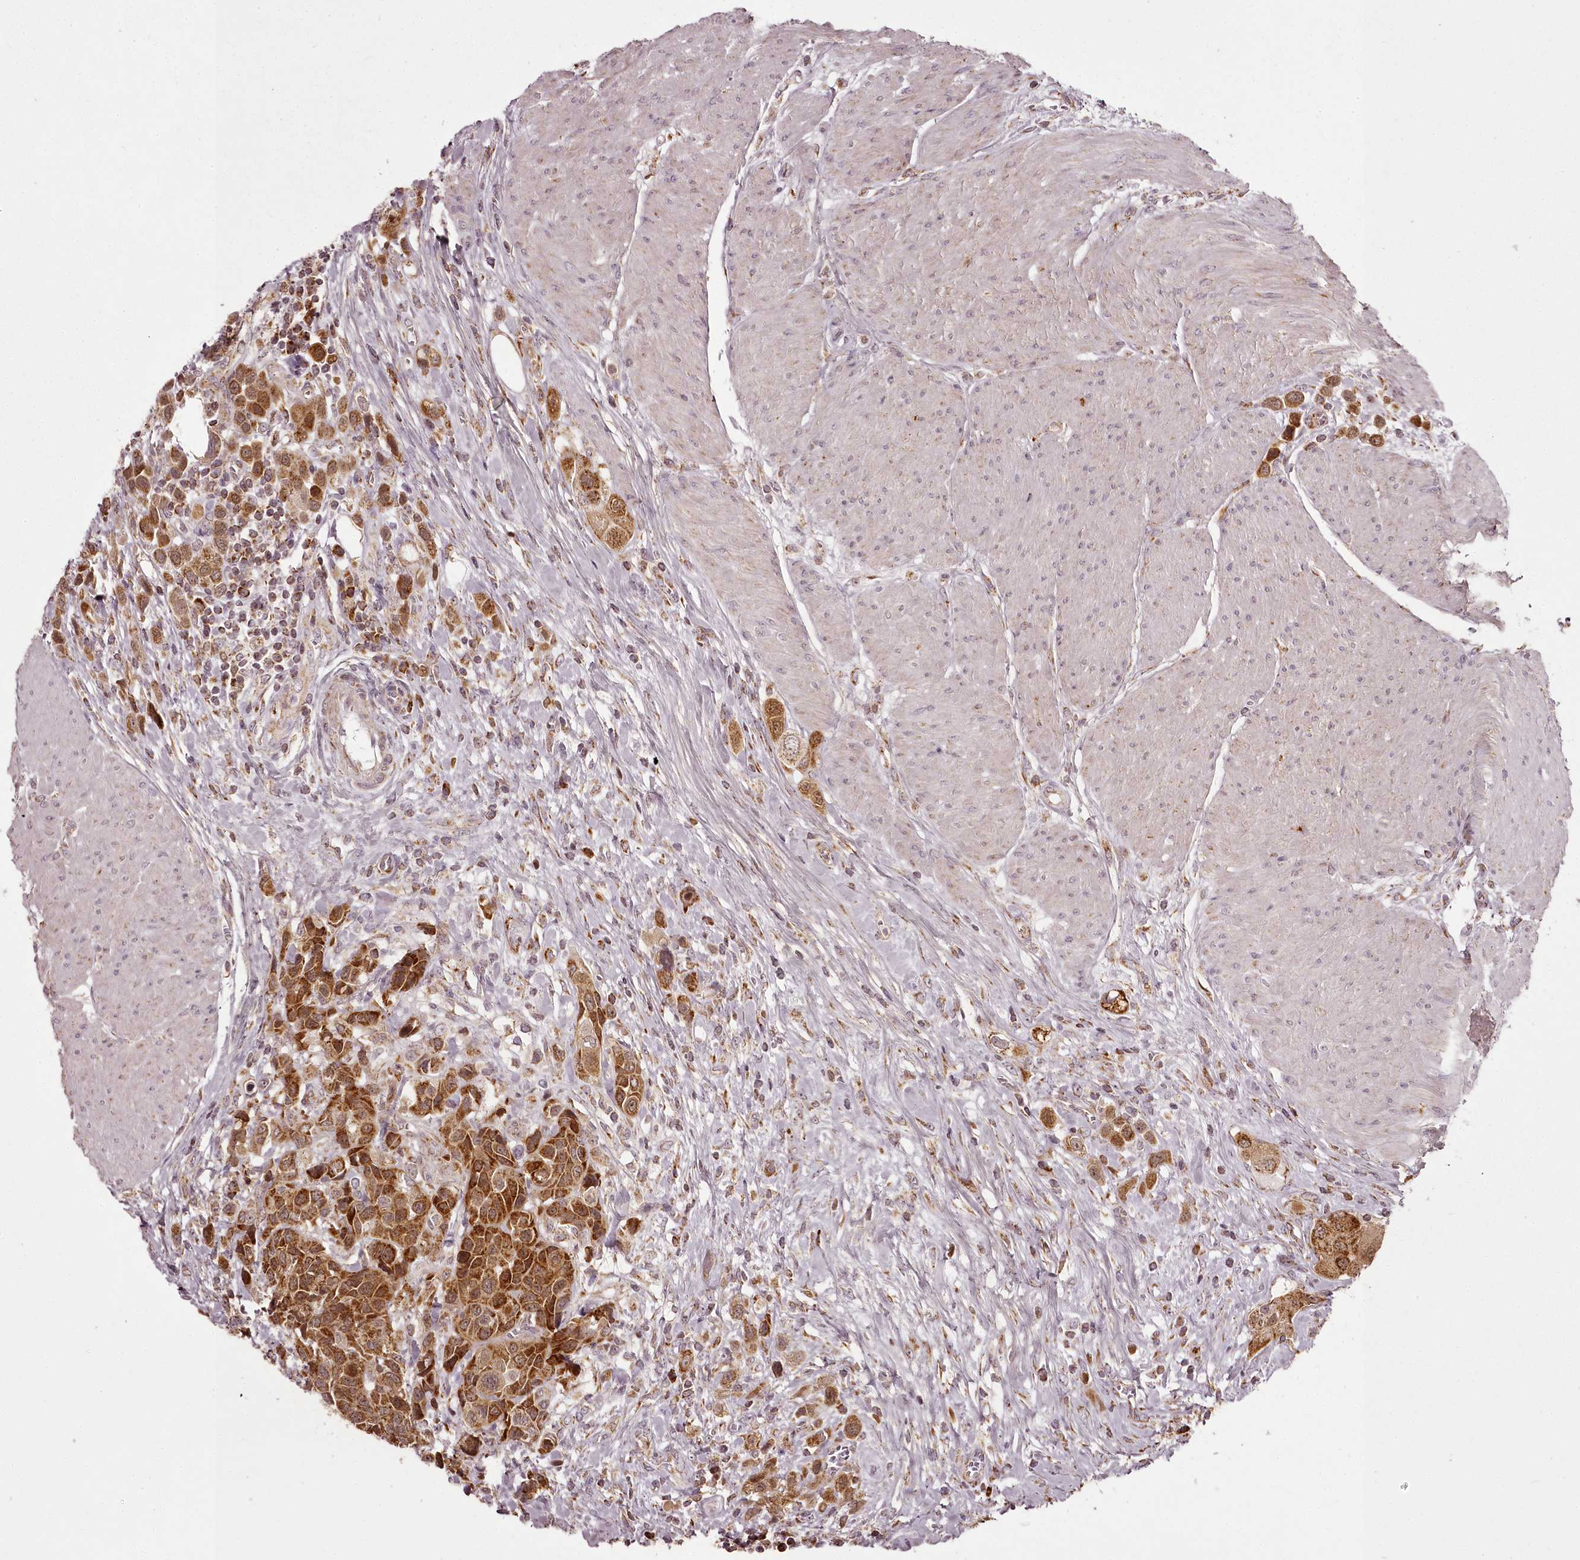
{"staining": {"intensity": "strong", "quantity": ">75%", "location": "cytoplasmic/membranous"}, "tissue": "urothelial cancer", "cell_type": "Tumor cells", "image_type": "cancer", "snomed": [{"axis": "morphology", "description": "Urothelial carcinoma, High grade"}, {"axis": "topography", "description": "Urinary bladder"}], "caption": "Strong cytoplasmic/membranous positivity for a protein is present in approximately >75% of tumor cells of urothelial cancer using immunohistochemistry.", "gene": "CHCHD2", "patient": {"sex": "male", "age": 50}}